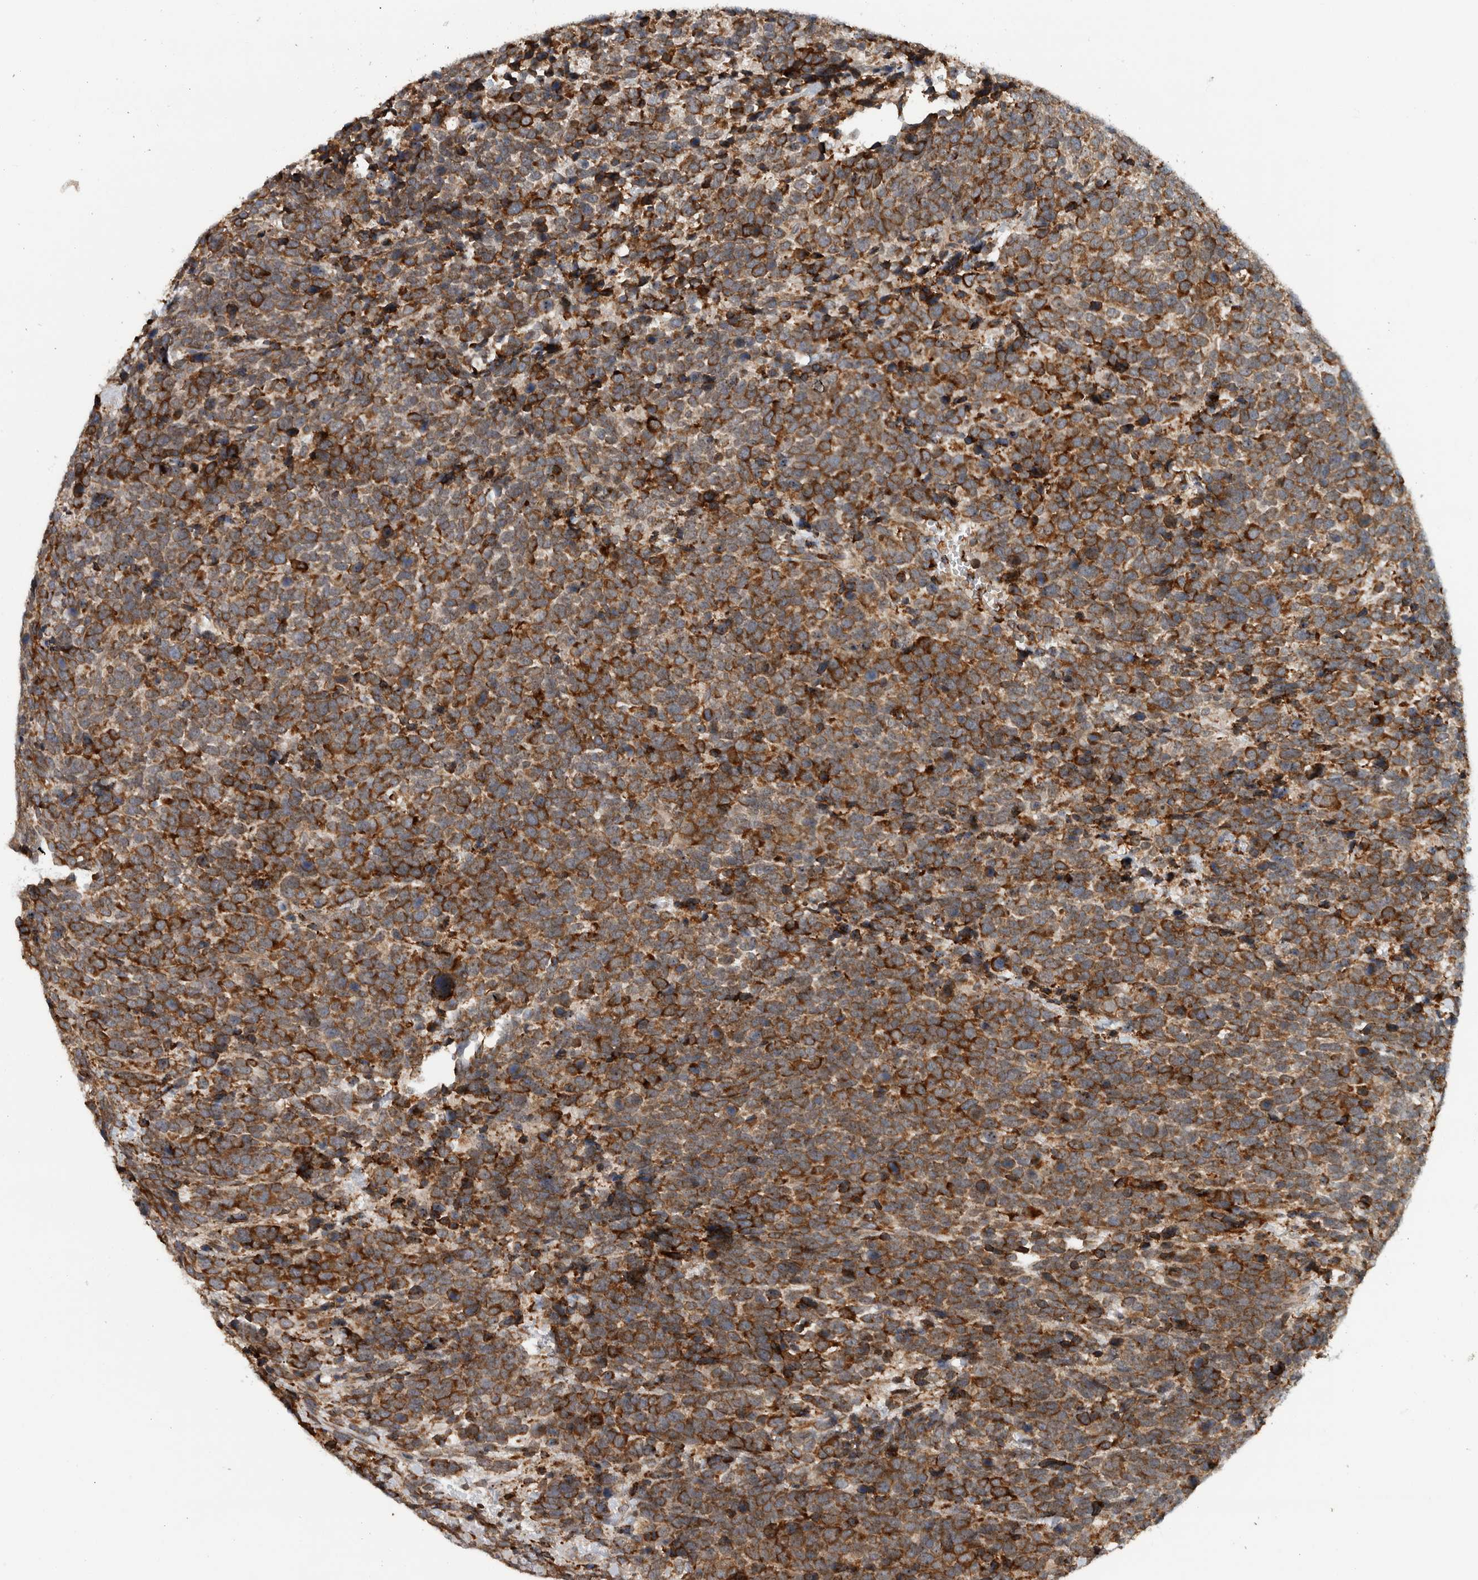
{"staining": {"intensity": "strong", "quantity": ">75%", "location": "cytoplasmic/membranous"}, "tissue": "urothelial cancer", "cell_type": "Tumor cells", "image_type": "cancer", "snomed": [{"axis": "morphology", "description": "Urothelial carcinoma, High grade"}, {"axis": "topography", "description": "Urinary bladder"}], "caption": "This histopathology image displays IHC staining of human urothelial carcinoma (high-grade), with high strong cytoplasmic/membranous expression in about >75% of tumor cells.", "gene": "GPR137B", "patient": {"sex": "female", "age": 82}}